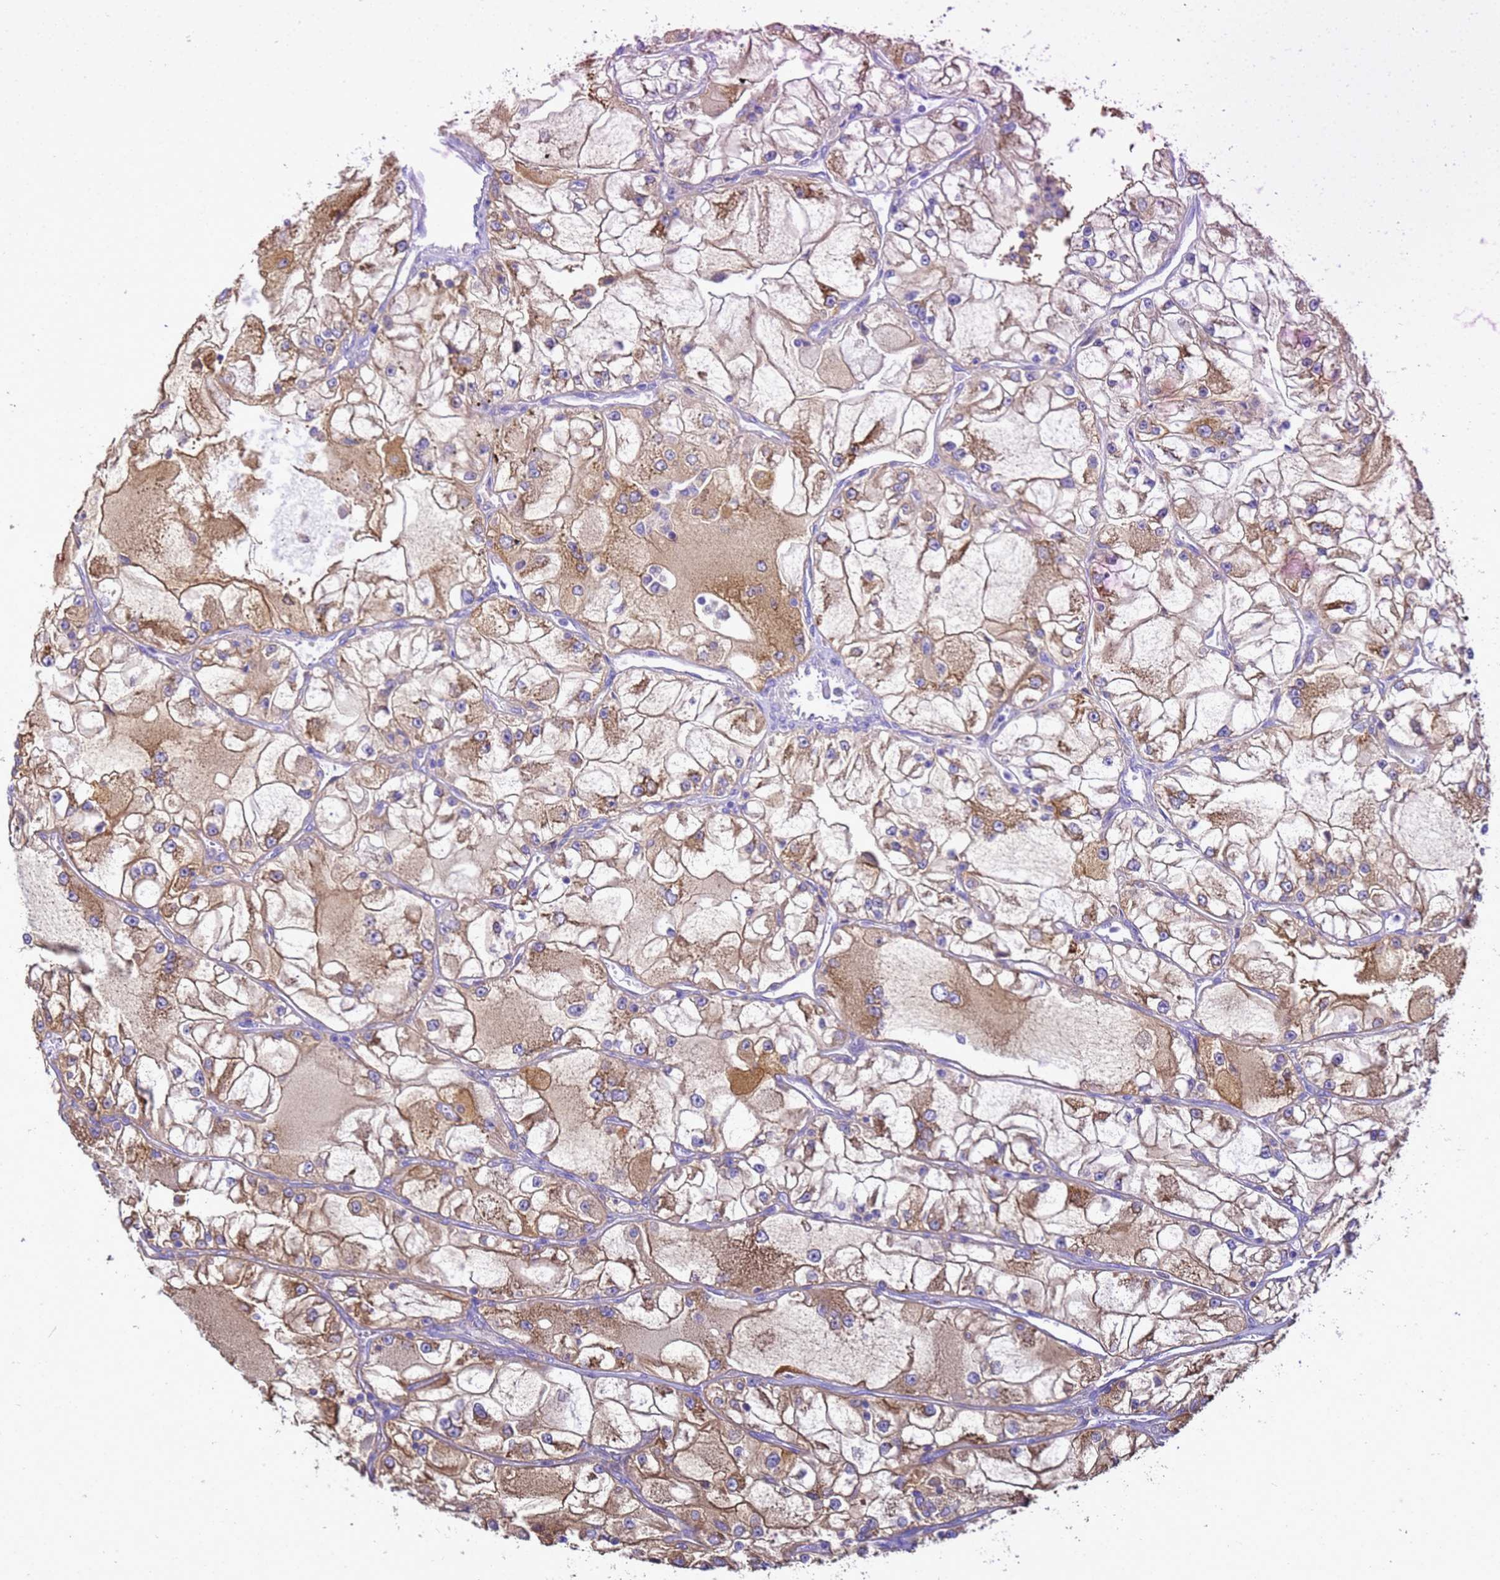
{"staining": {"intensity": "moderate", "quantity": ">75%", "location": "cytoplasmic/membranous"}, "tissue": "renal cancer", "cell_type": "Tumor cells", "image_type": "cancer", "snomed": [{"axis": "morphology", "description": "Adenocarcinoma, NOS"}, {"axis": "topography", "description": "Kidney"}], "caption": "A histopathology image showing moderate cytoplasmic/membranous expression in approximately >75% of tumor cells in renal adenocarcinoma, as visualized by brown immunohistochemical staining.", "gene": "NARS1", "patient": {"sex": "female", "age": 72}}